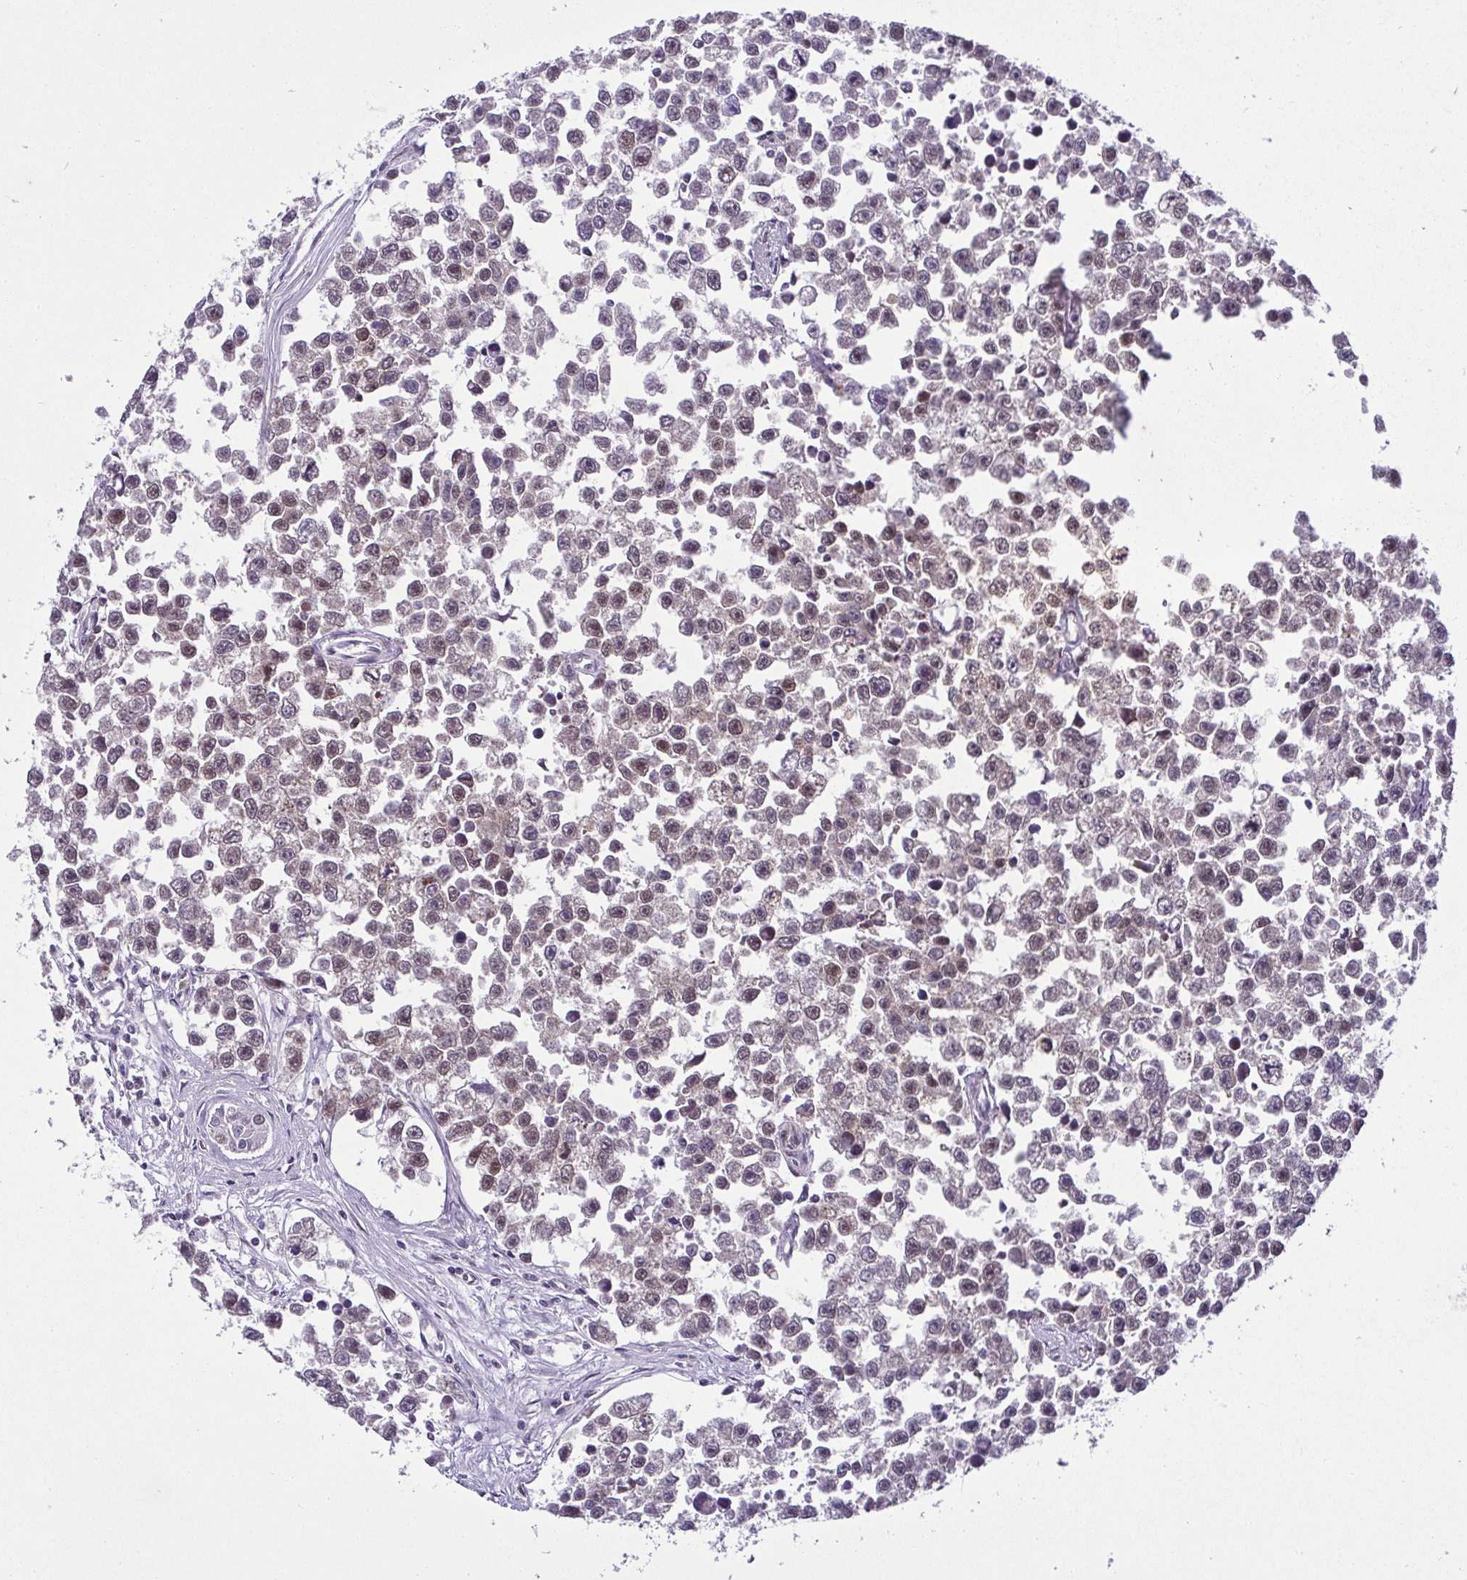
{"staining": {"intensity": "weak", "quantity": "25%-75%", "location": "nuclear"}, "tissue": "testis cancer", "cell_type": "Tumor cells", "image_type": "cancer", "snomed": [{"axis": "morphology", "description": "Seminoma, NOS"}, {"axis": "topography", "description": "Testis"}], "caption": "A high-resolution micrograph shows IHC staining of testis cancer, which reveals weak nuclear positivity in about 25%-75% of tumor cells.", "gene": "RBM3", "patient": {"sex": "male", "age": 26}}